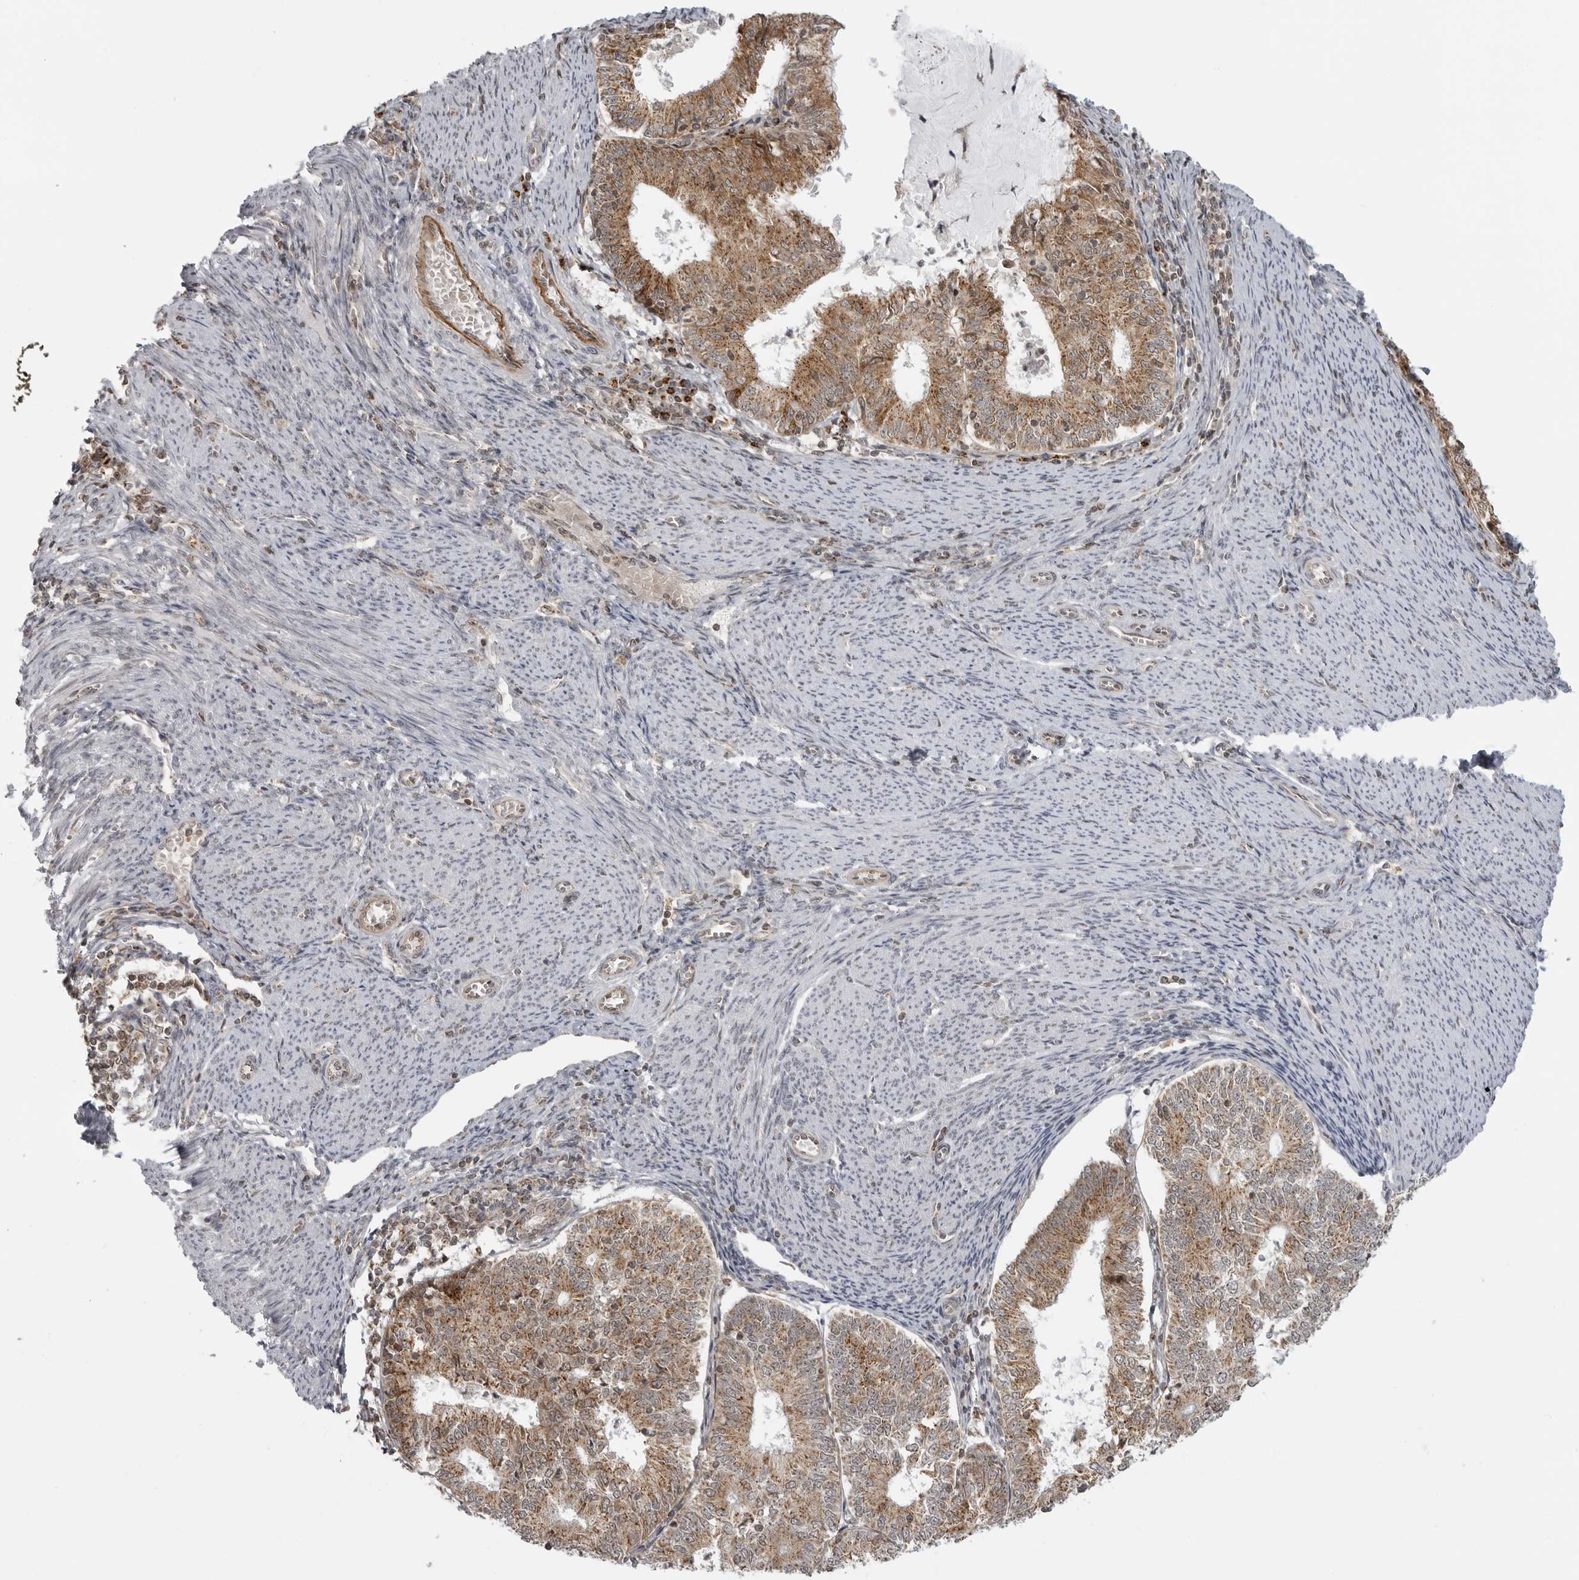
{"staining": {"intensity": "moderate", "quantity": ">75%", "location": "cytoplasmic/membranous"}, "tissue": "endometrial cancer", "cell_type": "Tumor cells", "image_type": "cancer", "snomed": [{"axis": "morphology", "description": "Adenocarcinoma, NOS"}, {"axis": "topography", "description": "Endometrium"}], "caption": "IHC micrograph of neoplastic tissue: adenocarcinoma (endometrial) stained using immunohistochemistry shows medium levels of moderate protein expression localized specifically in the cytoplasmic/membranous of tumor cells, appearing as a cytoplasmic/membranous brown color.", "gene": "COPA", "patient": {"sex": "female", "age": 57}}